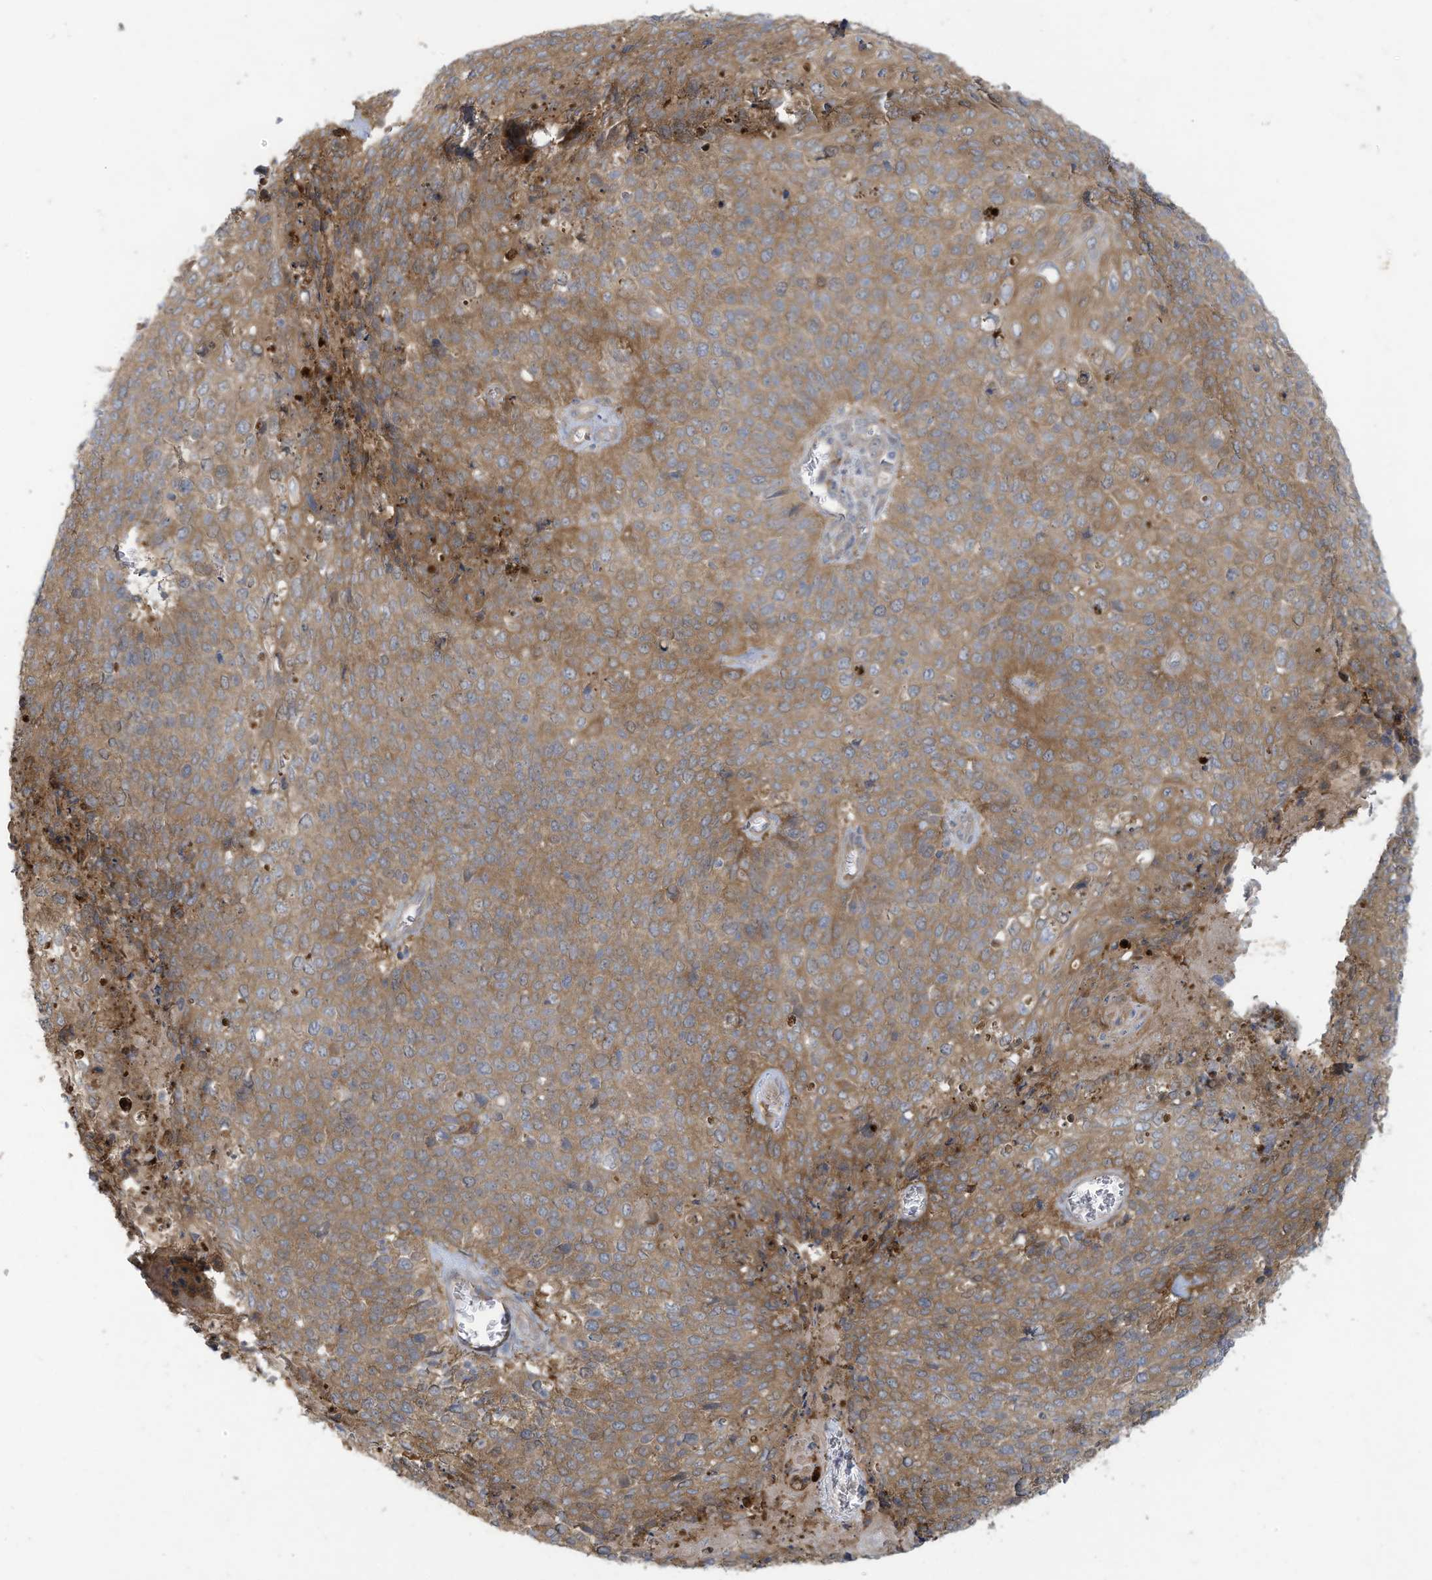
{"staining": {"intensity": "moderate", "quantity": ">75%", "location": "cytoplasmic/membranous"}, "tissue": "cervical cancer", "cell_type": "Tumor cells", "image_type": "cancer", "snomed": [{"axis": "morphology", "description": "Squamous cell carcinoma, NOS"}, {"axis": "topography", "description": "Cervix"}], "caption": "Tumor cells reveal moderate cytoplasmic/membranous positivity in about >75% of cells in squamous cell carcinoma (cervical). (DAB IHC with brightfield microscopy, high magnification).", "gene": "ADI1", "patient": {"sex": "female", "age": 39}}